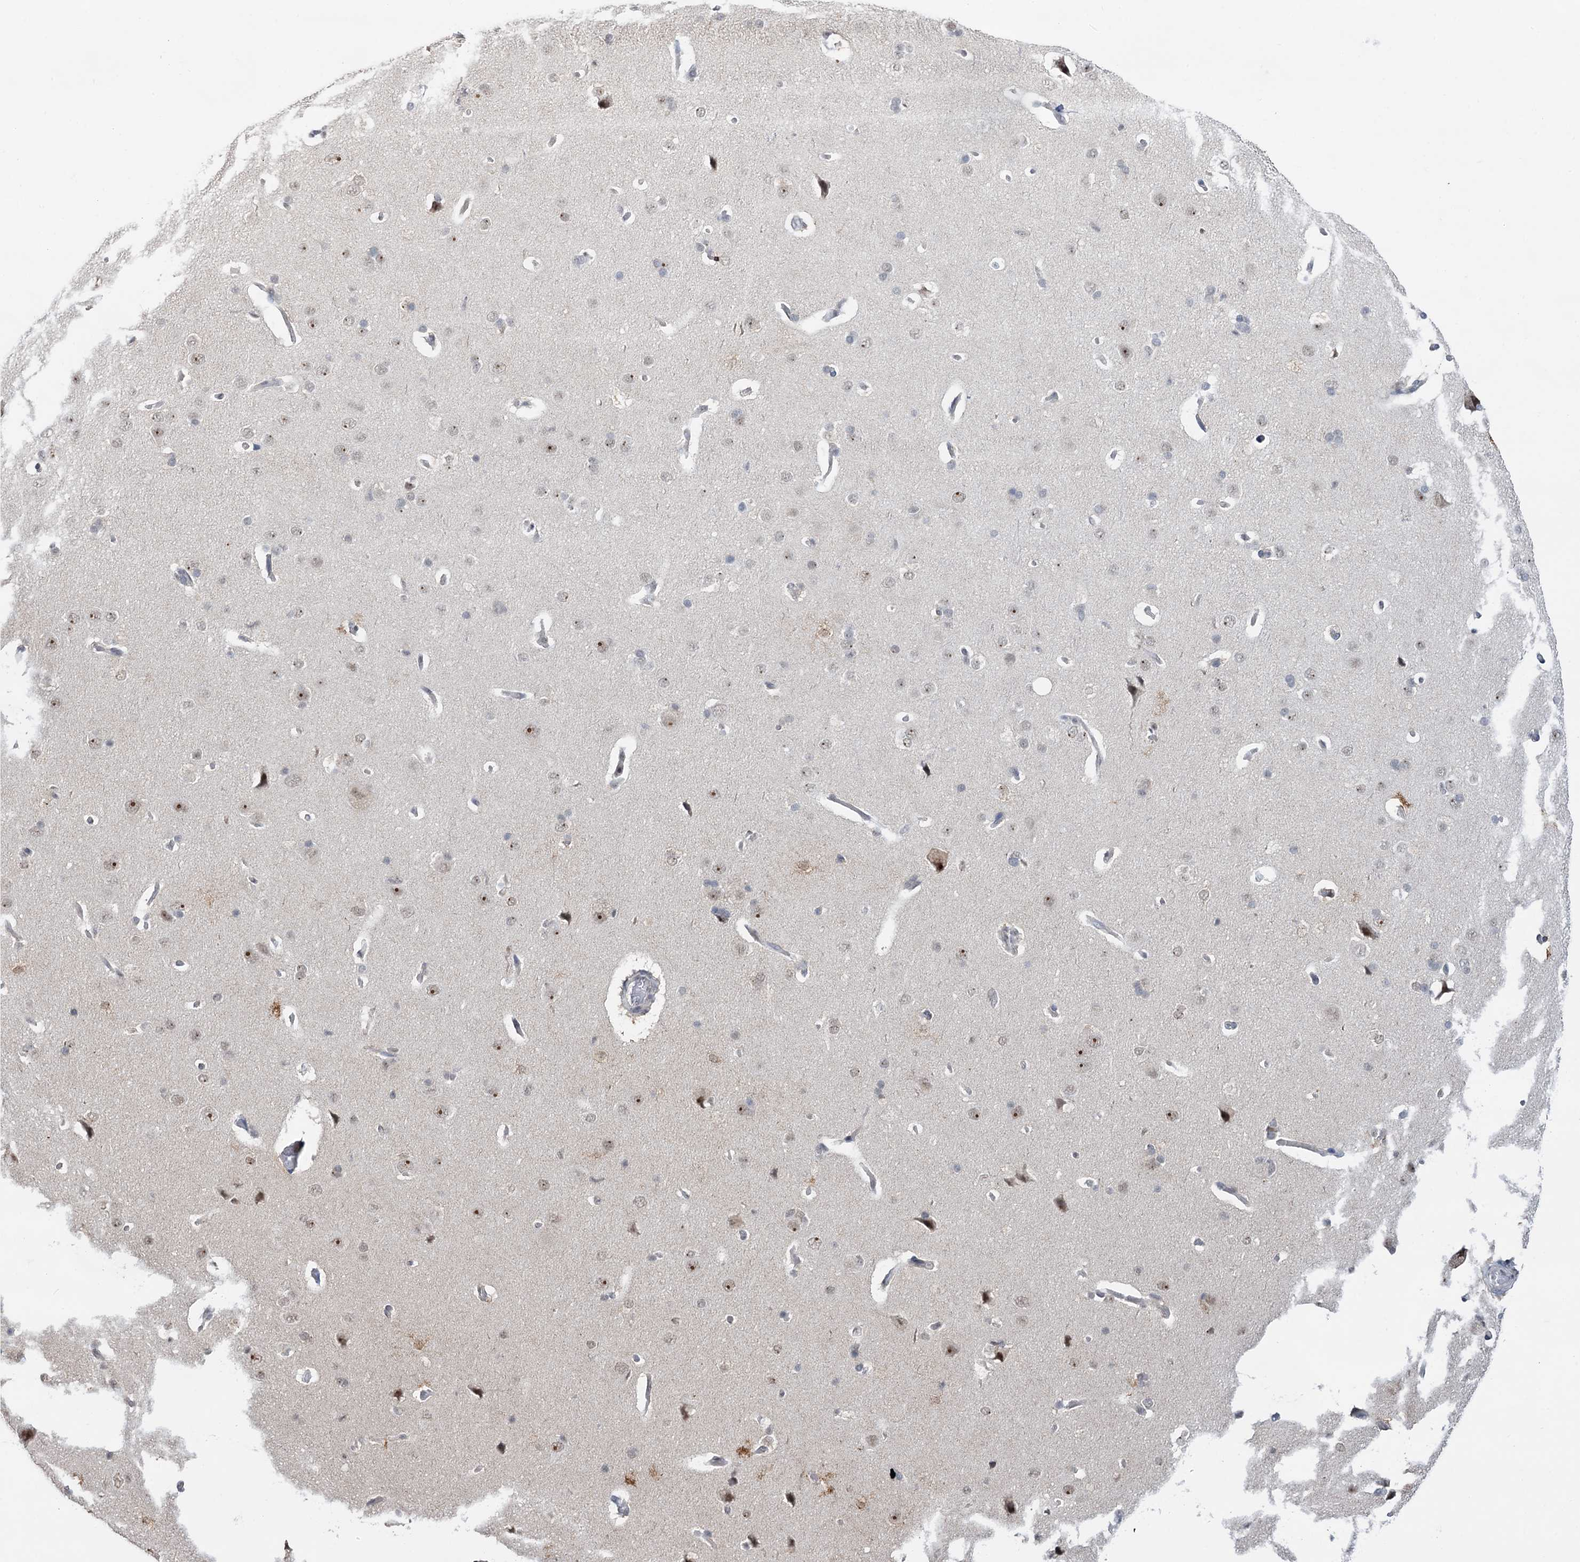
{"staining": {"intensity": "negative", "quantity": "none", "location": "none"}, "tissue": "cerebral cortex", "cell_type": "Endothelial cells", "image_type": "normal", "snomed": [{"axis": "morphology", "description": "Normal tissue, NOS"}, {"axis": "topography", "description": "Cerebral cortex"}], "caption": "Image shows no protein expression in endothelial cells of unremarkable cerebral cortex. The staining was performed using DAB to visualize the protein expression in brown, while the nuclei were stained in blue with hematoxylin (Magnification: 20x).", "gene": "NAT10", "patient": {"sex": "male", "age": 62}}